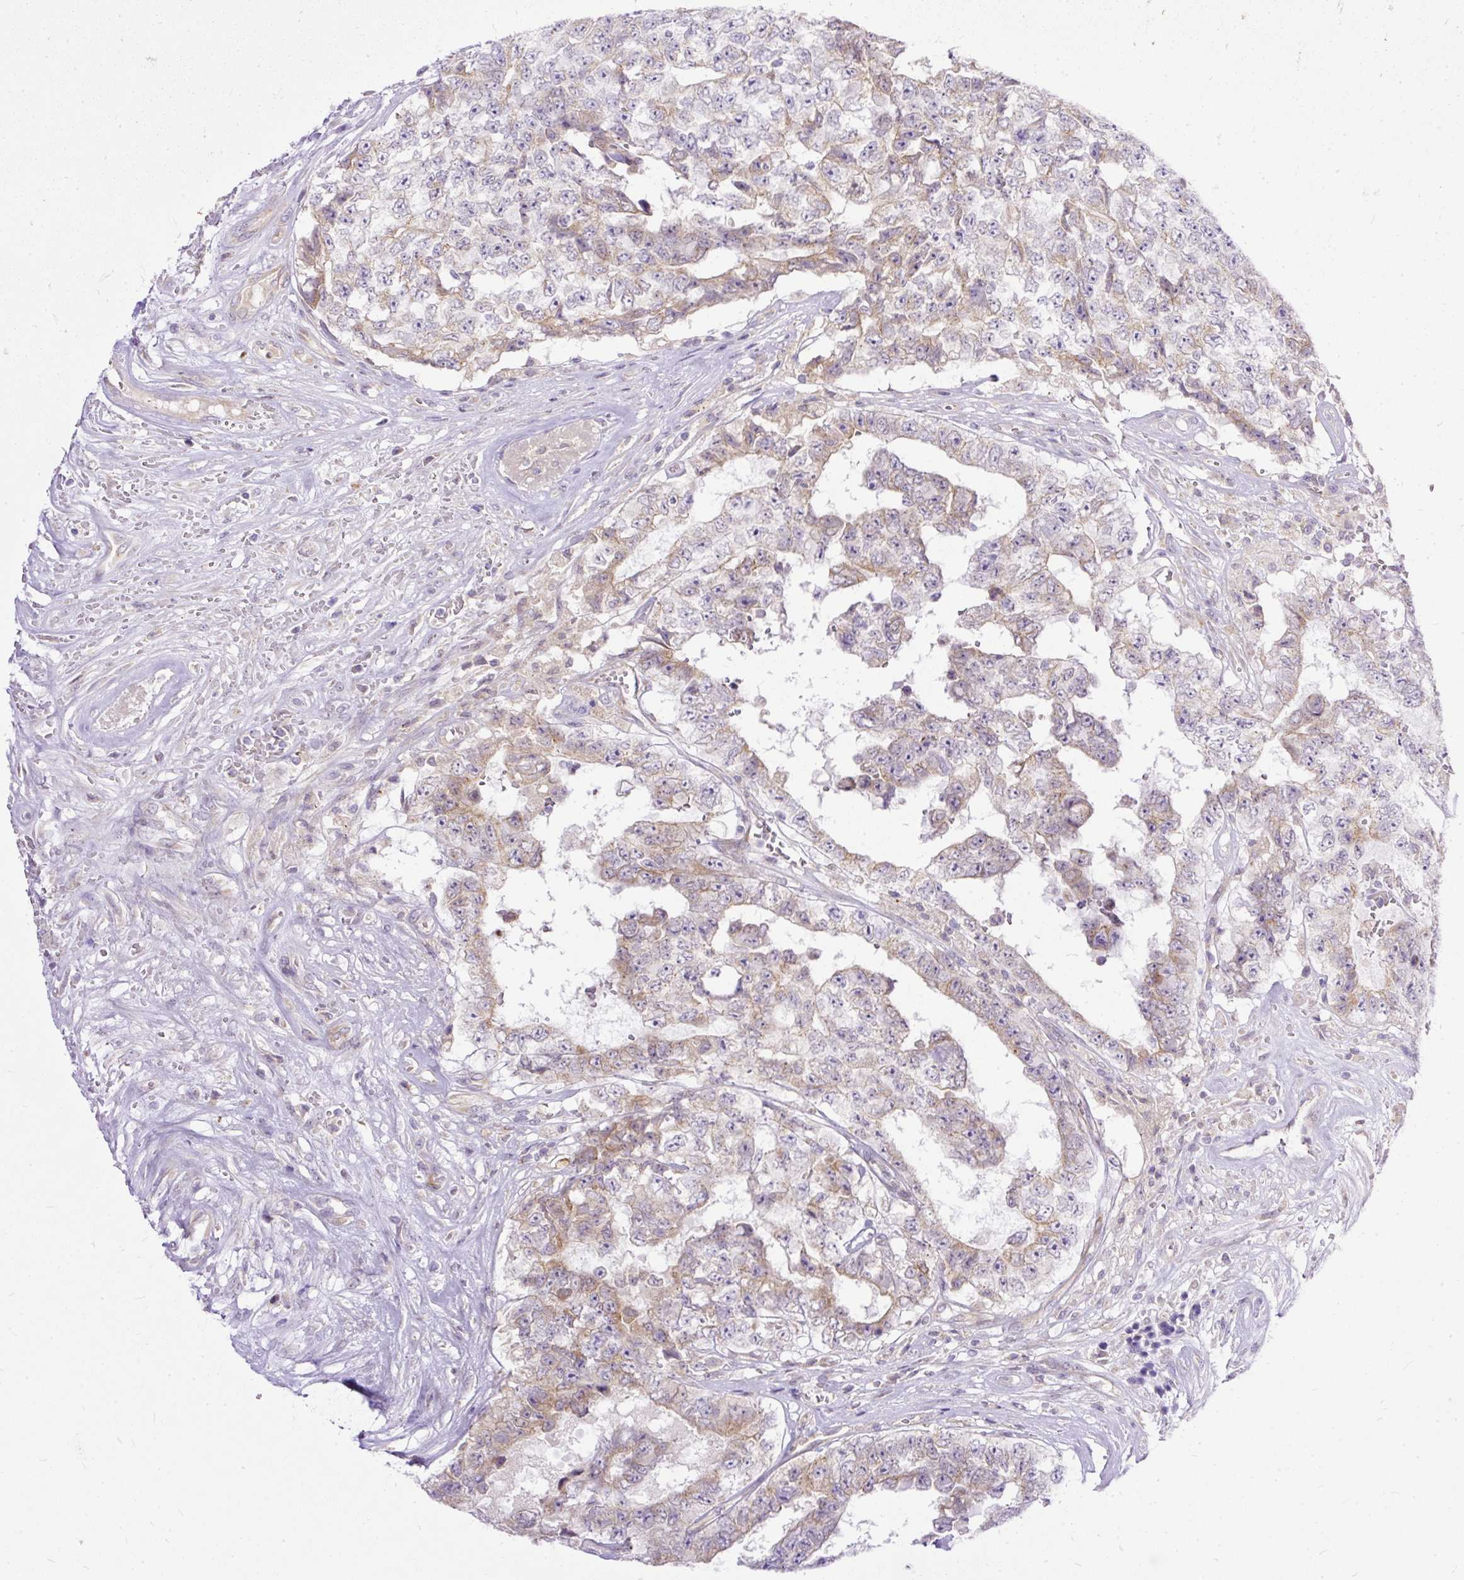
{"staining": {"intensity": "moderate", "quantity": "25%-75%", "location": "cytoplasmic/membranous"}, "tissue": "testis cancer", "cell_type": "Tumor cells", "image_type": "cancer", "snomed": [{"axis": "morphology", "description": "Normal tissue, NOS"}, {"axis": "morphology", "description": "Carcinoma, Embryonal, NOS"}, {"axis": "topography", "description": "Testis"}, {"axis": "topography", "description": "Epididymis"}], "caption": "Protein staining of embryonal carcinoma (testis) tissue exhibits moderate cytoplasmic/membranous expression in about 25%-75% of tumor cells.", "gene": "AMFR", "patient": {"sex": "male", "age": 25}}